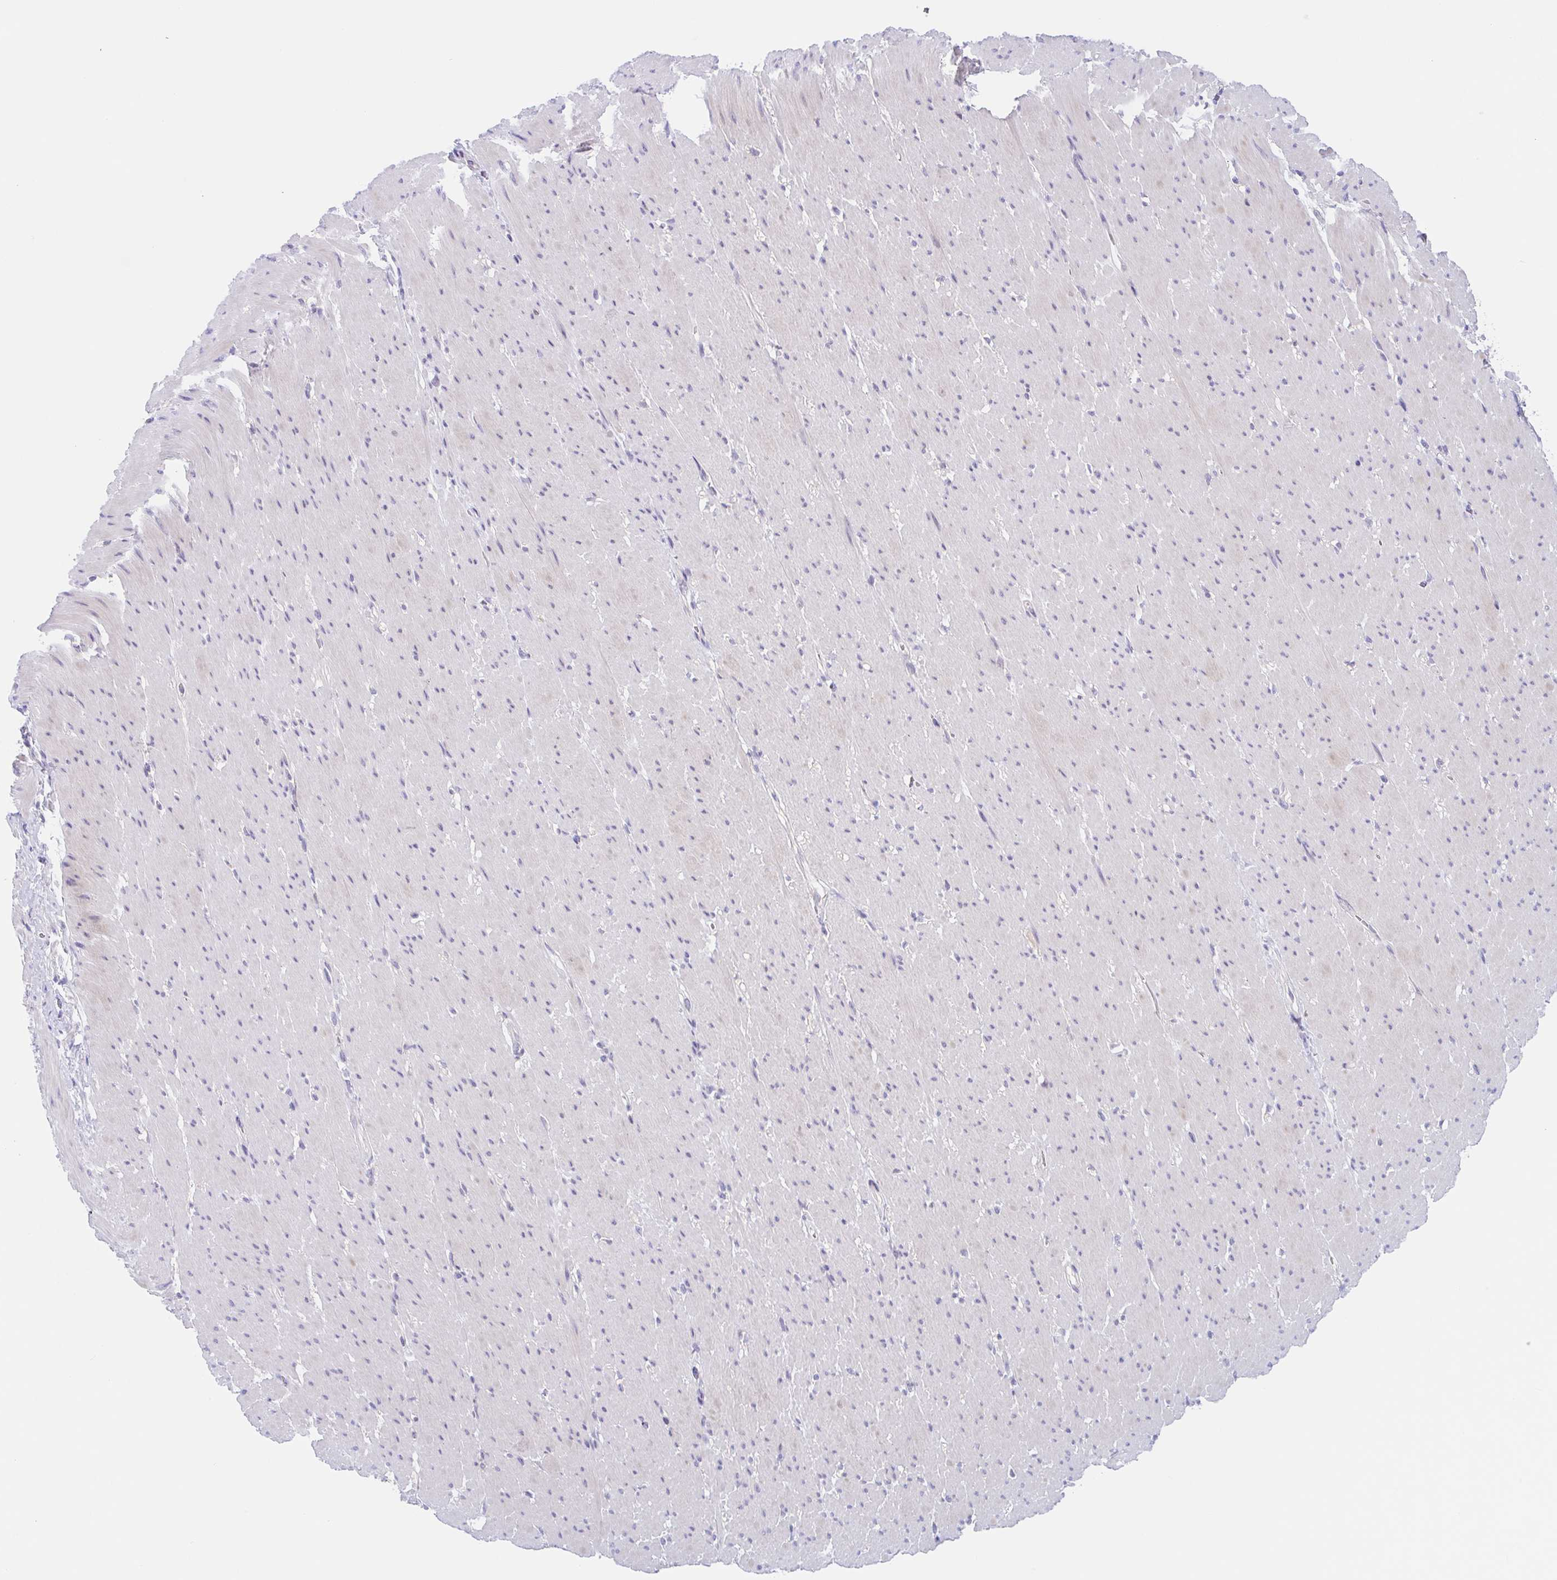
{"staining": {"intensity": "negative", "quantity": "none", "location": "none"}, "tissue": "smooth muscle", "cell_type": "Smooth muscle cells", "image_type": "normal", "snomed": [{"axis": "morphology", "description": "Normal tissue, NOS"}, {"axis": "topography", "description": "Smooth muscle"}, {"axis": "topography", "description": "Rectum"}], "caption": "Protein analysis of normal smooth muscle demonstrates no significant expression in smooth muscle cells.", "gene": "TMEM86A", "patient": {"sex": "male", "age": 53}}